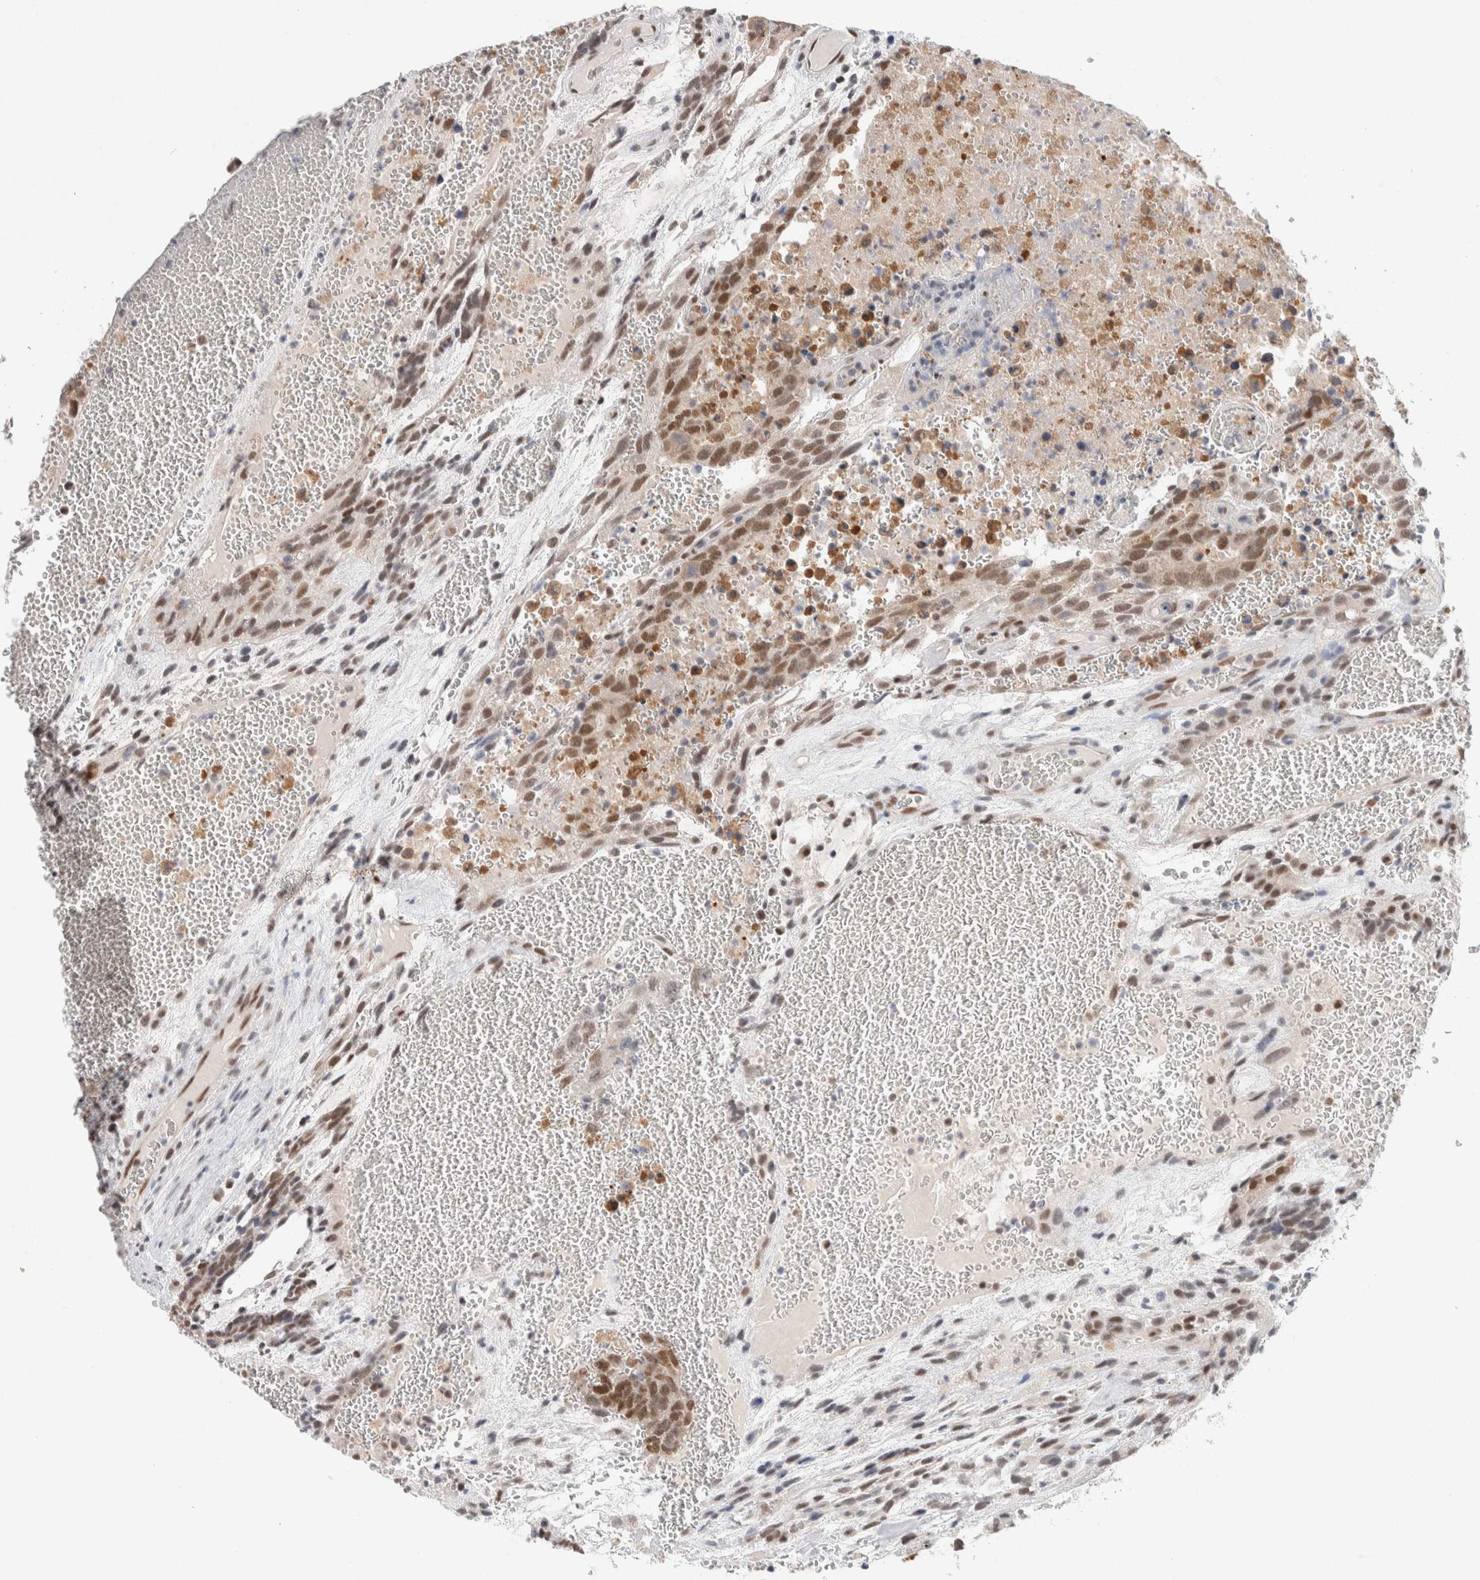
{"staining": {"intensity": "moderate", "quantity": ">75%", "location": "nuclear"}, "tissue": "testis cancer", "cell_type": "Tumor cells", "image_type": "cancer", "snomed": [{"axis": "morphology", "description": "Seminoma, NOS"}, {"axis": "morphology", "description": "Carcinoma, Embryonal, NOS"}, {"axis": "topography", "description": "Testis"}], "caption": "This is an image of immunohistochemistry (IHC) staining of testis embryonal carcinoma, which shows moderate expression in the nuclear of tumor cells.", "gene": "PRMT1", "patient": {"sex": "male", "age": 52}}